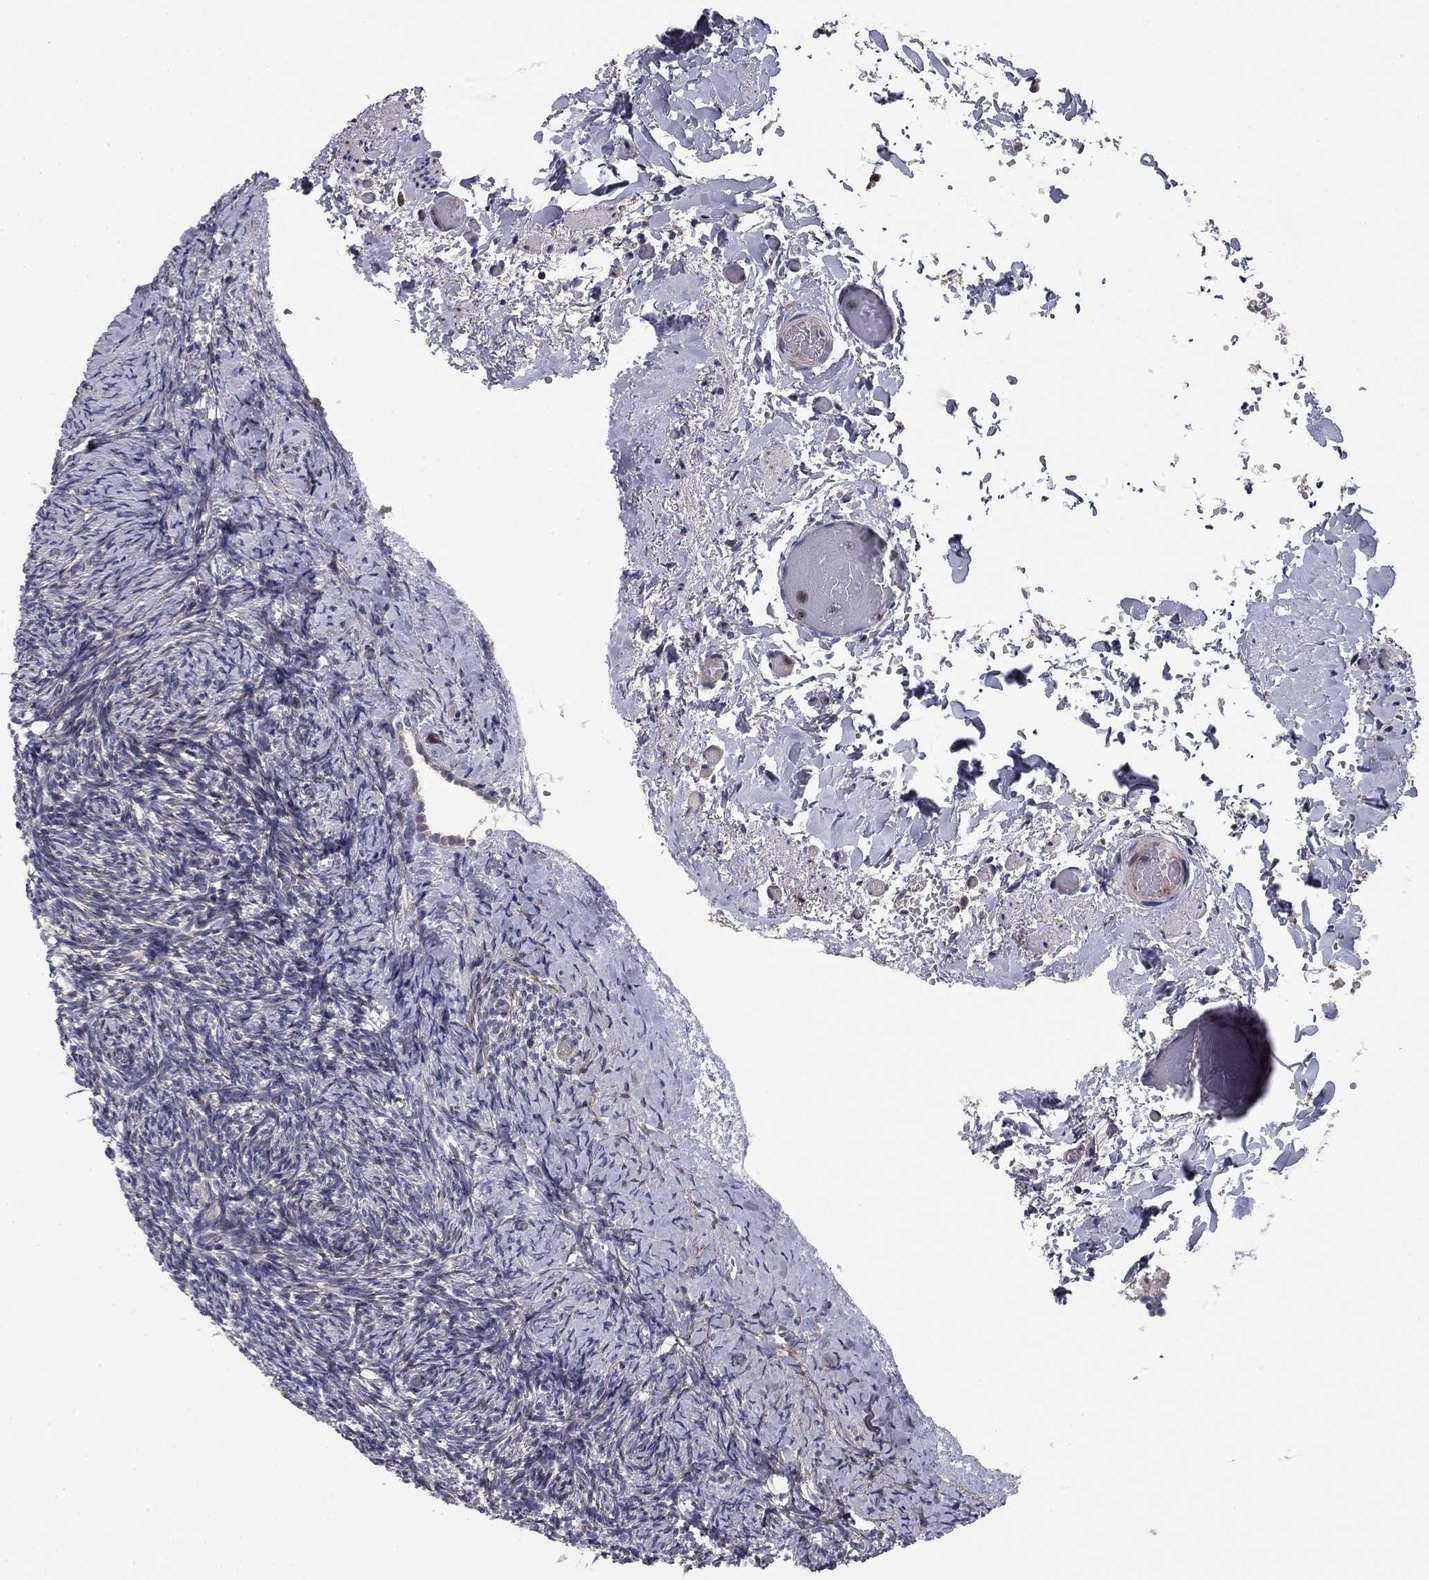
{"staining": {"intensity": "negative", "quantity": "none", "location": "none"}, "tissue": "ovary", "cell_type": "Follicle cells", "image_type": "normal", "snomed": [{"axis": "morphology", "description": "Normal tissue, NOS"}, {"axis": "topography", "description": "Ovary"}], "caption": "Follicle cells are negative for protein expression in unremarkable human ovary. (Stains: DAB IHC with hematoxylin counter stain, Microscopy: brightfield microscopy at high magnification).", "gene": "PLCB2", "patient": {"sex": "female", "age": 39}}